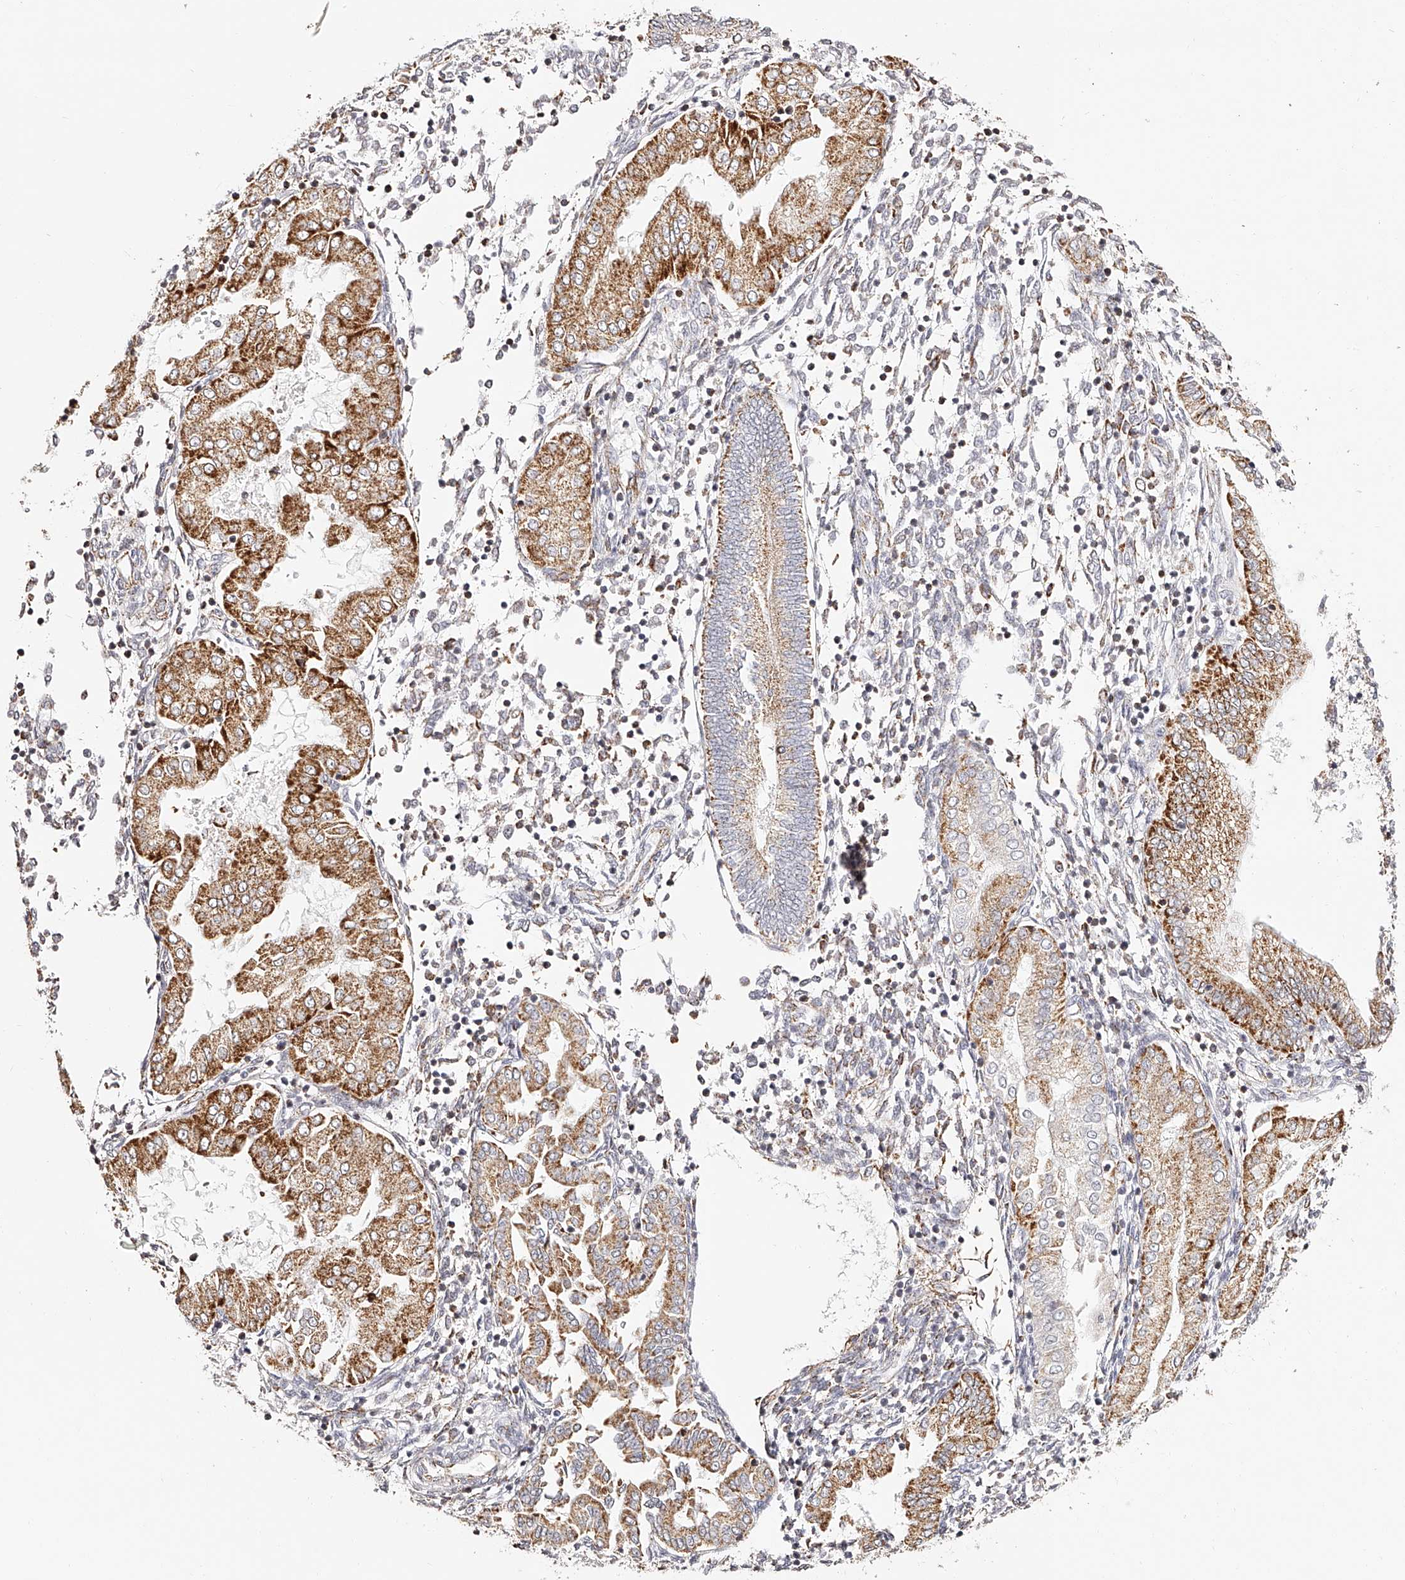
{"staining": {"intensity": "moderate", "quantity": "<25%", "location": "cytoplasmic/membranous"}, "tissue": "endometrium", "cell_type": "Cells in endometrial stroma", "image_type": "normal", "snomed": [{"axis": "morphology", "description": "Normal tissue, NOS"}, {"axis": "topography", "description": "Endometrium"}], "caption": "A brown stain shows moderate cytoplasmic/membranous staining of a protein in cells in endometrial stroma of benign endometrium. Using DAB (3,3'-diaminobenzidine) (brown) and hematoxylin (blue) stains, captured at high magnification using brightfield microscopy.", "gene": "NDUFV3", "patient": {"sex": "female", "age": 53}}